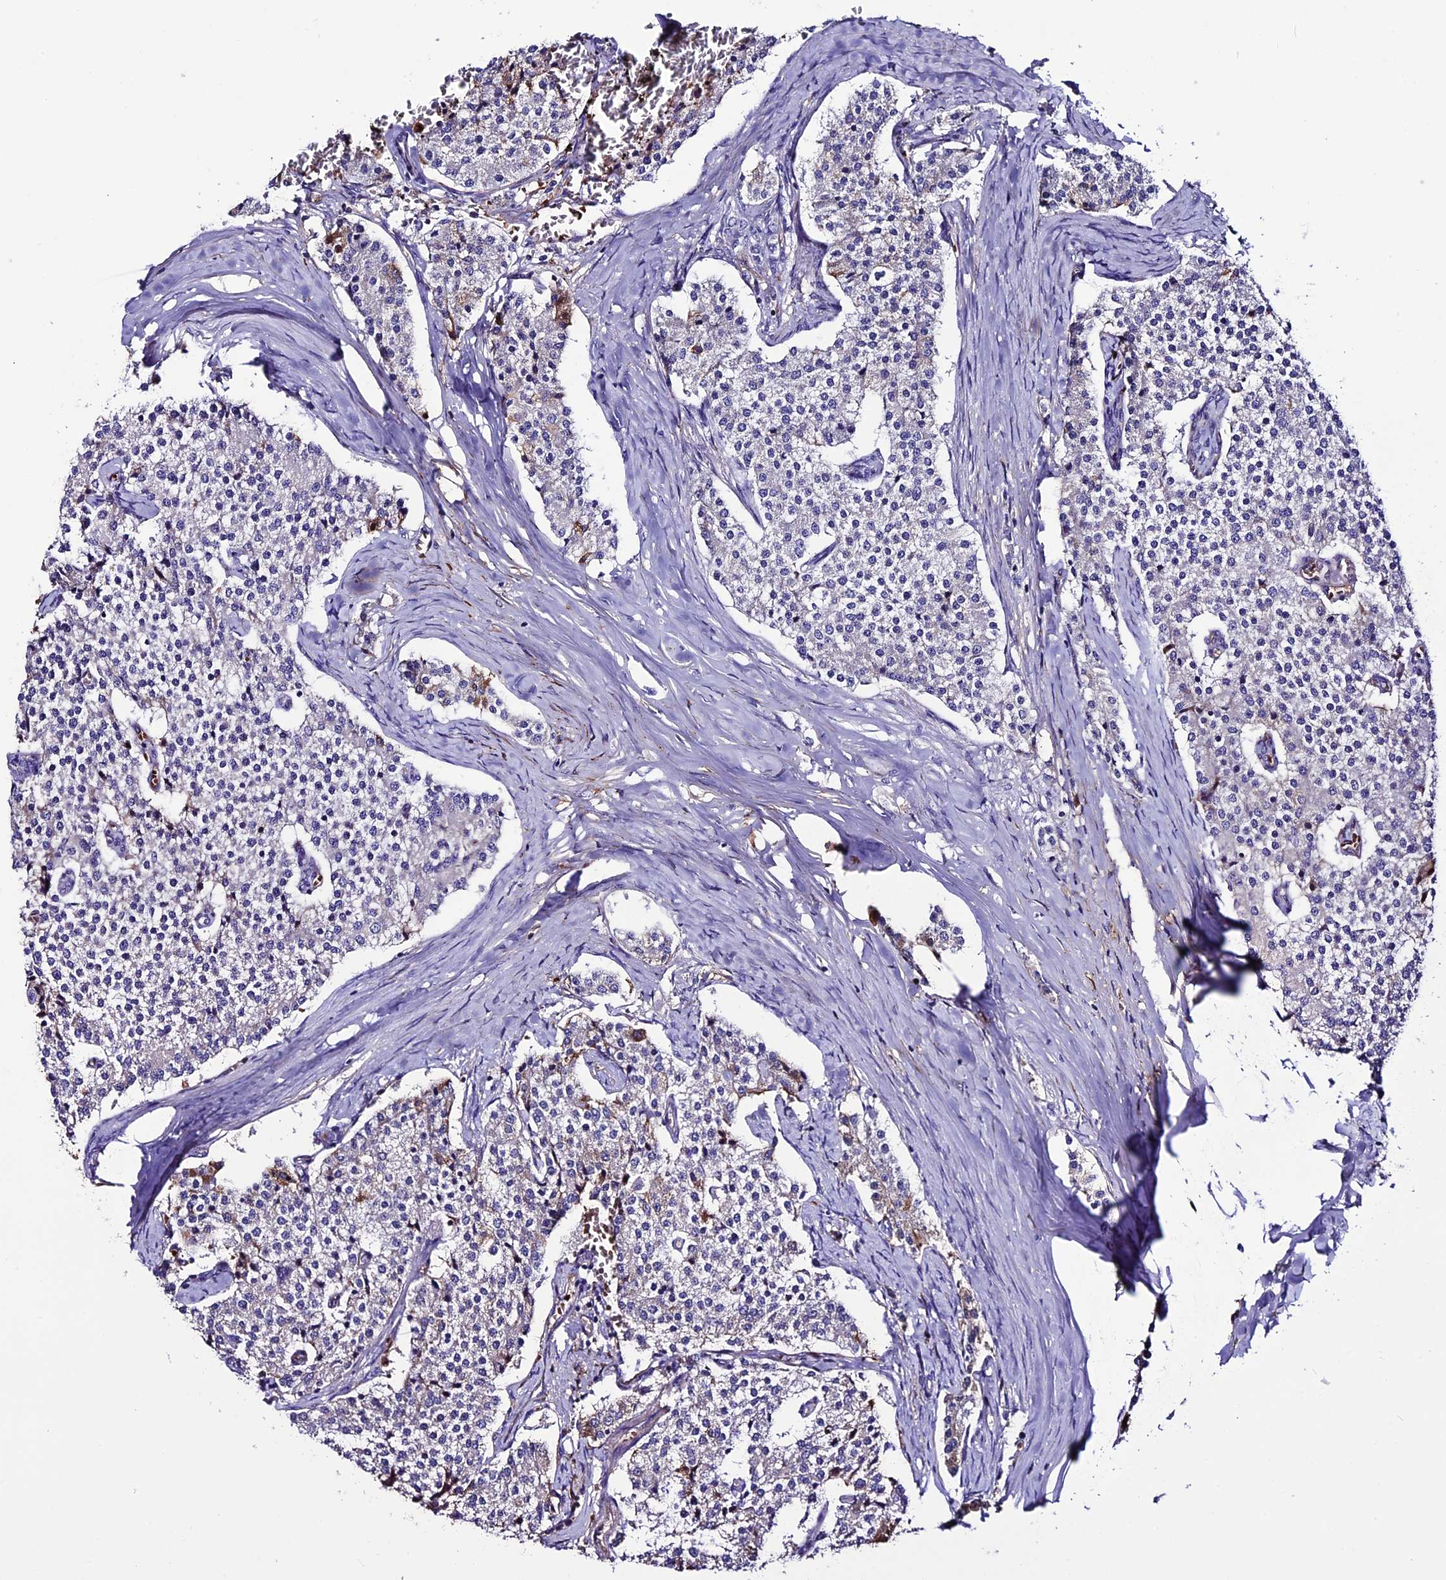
{"staining": {"intensity": "negative", "quantity": "none", "location": "none"}, "tissue": "carcinoid", "cell_type": "Tumor cells", "image_type": "cancer", "snomed": [{"axis": "morphology", "description": "Carcinoid, malignant, NOS"}, {"axis": "topography", "description": "Colon"}], "caption": "This is an immunohistochemistry (IHC) histopathology image of carcinoid. There is no positivity in tumor cells.", "gene": "TCP11L2", "patient": {"sex": "female", "age": 52}}